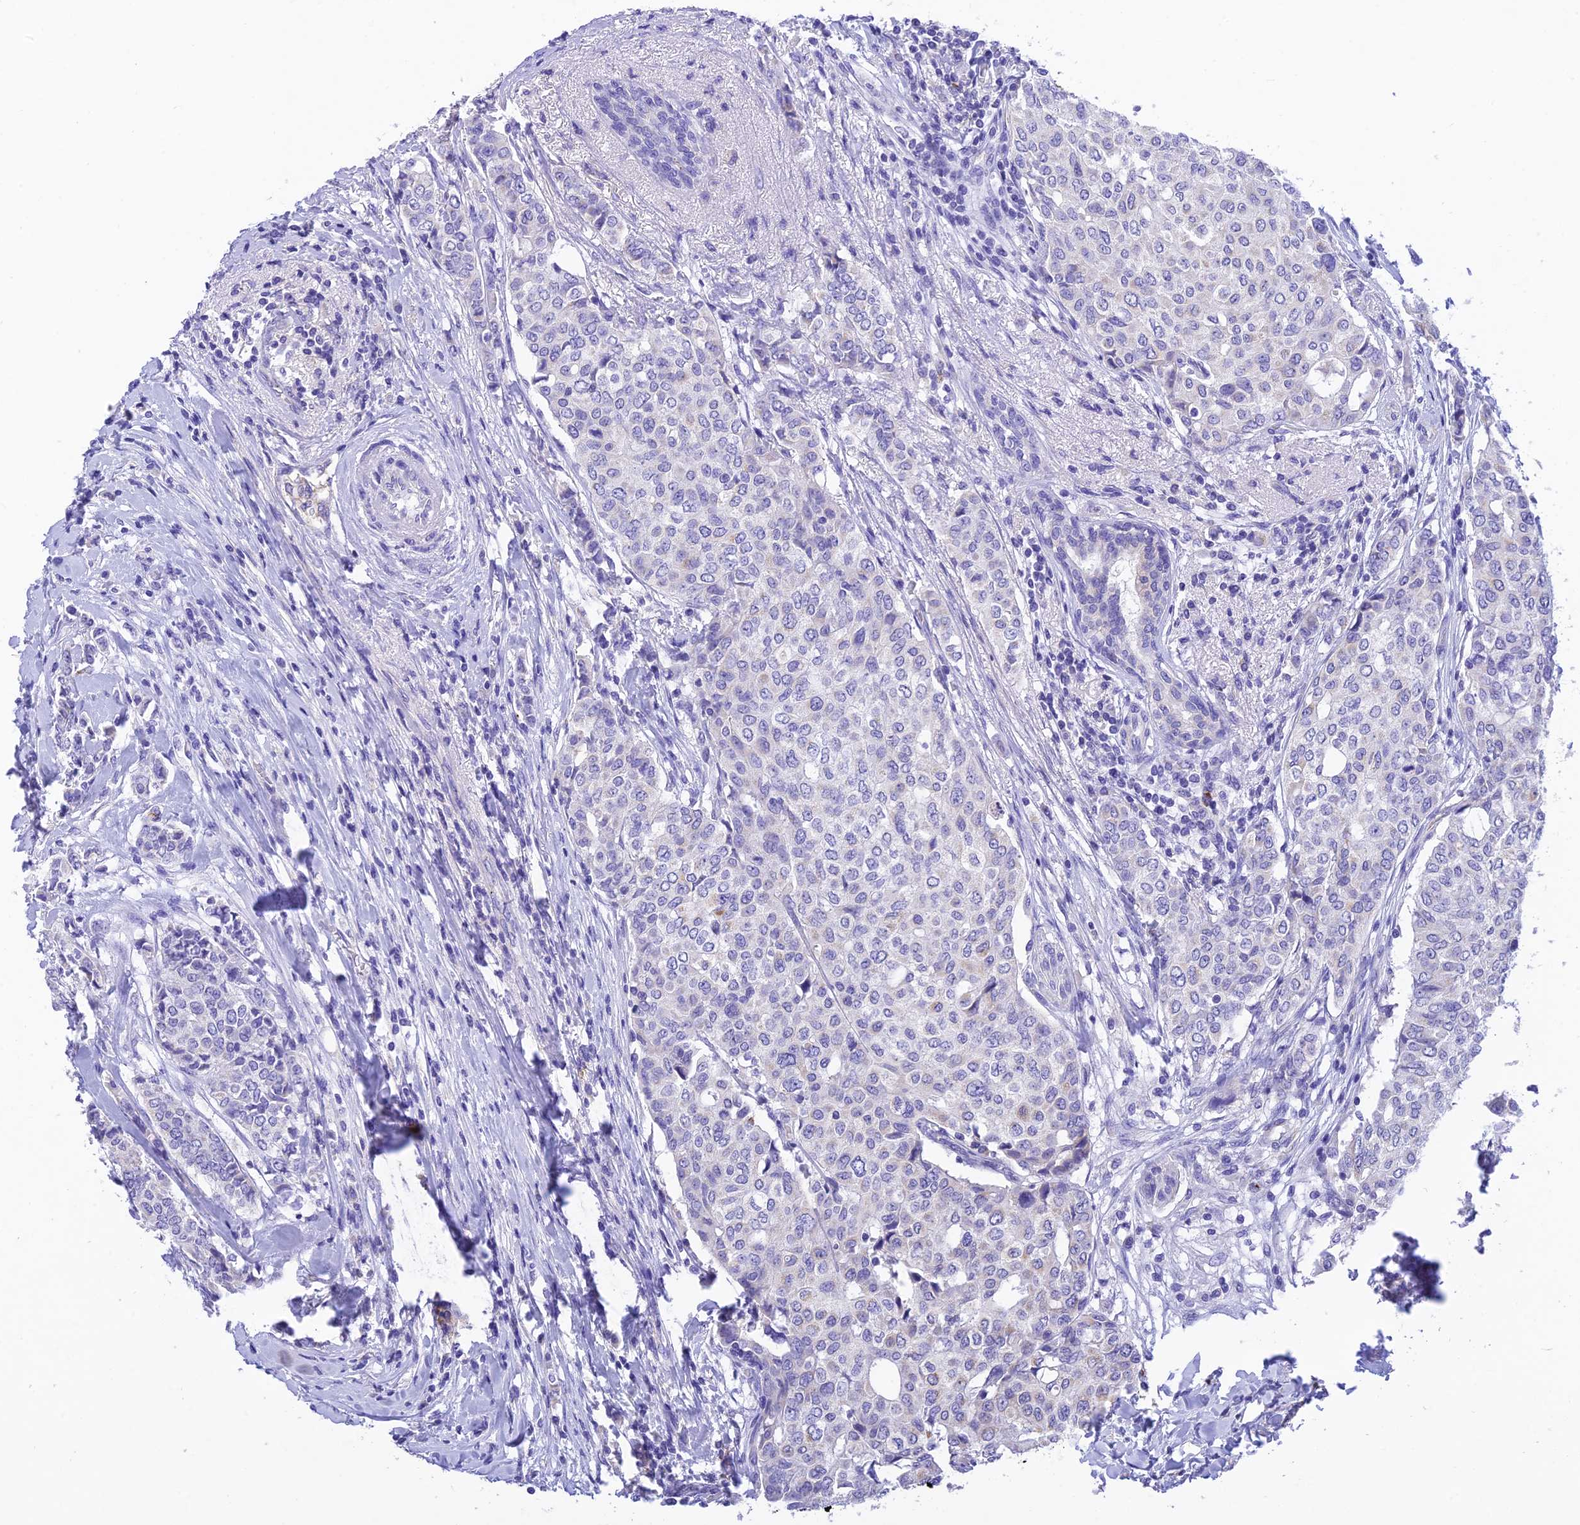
{"staining": {"intensity": "negative", "quantity": "none", "location": "none"}, "tissue": "breast cancer", "cell_type": "Tumor cells", "image_type": "cancer", "snomed": [{"axis": "morphology", "description": "Lobular carcinoma"}, {"axis": "topography", "description": "Breast"}], "caption": "A photomicrograph of breast cancer stained for a protein exhibits no brown staining in tumor cells.", "gene": "MS4A5", "patient": {"sex": "female", "age": 51}}